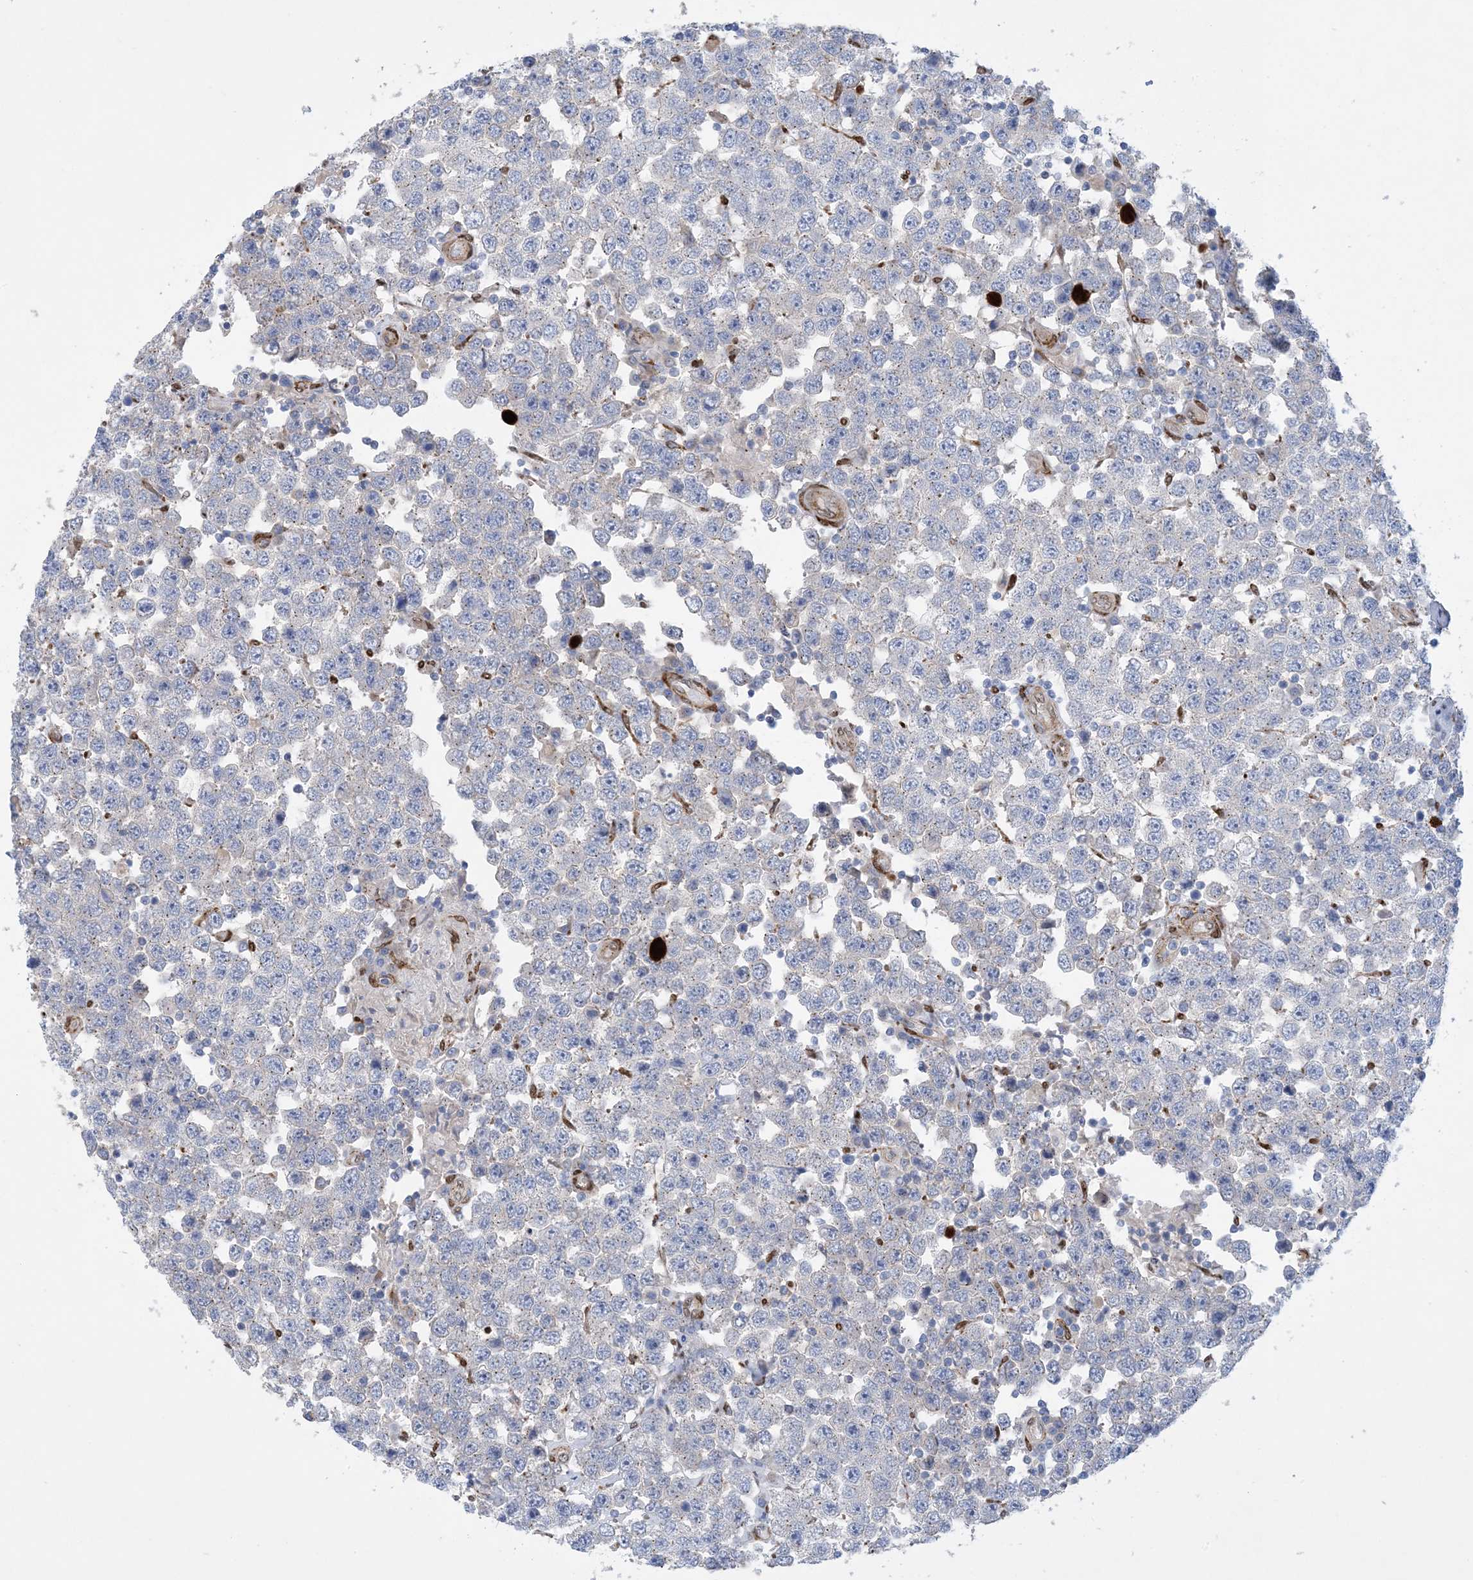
{"staining": {"intensity": "negative", "quantity": "none", "location": "none"}, "tissue": "testis cancer", "cell_type": "Tumor cells", "image_type": "cancer", "snomed": [{"axis": "morphology", "description": "Seminoma, NOS"}, {"axis": "topography", "description": "Testis"}], "caption": "Protein analysis of seminoma (testis) reveals no significant positivity in tumor cells.", "gene": "RBMS3", "patient": {"sex": "male", "age": 28}}